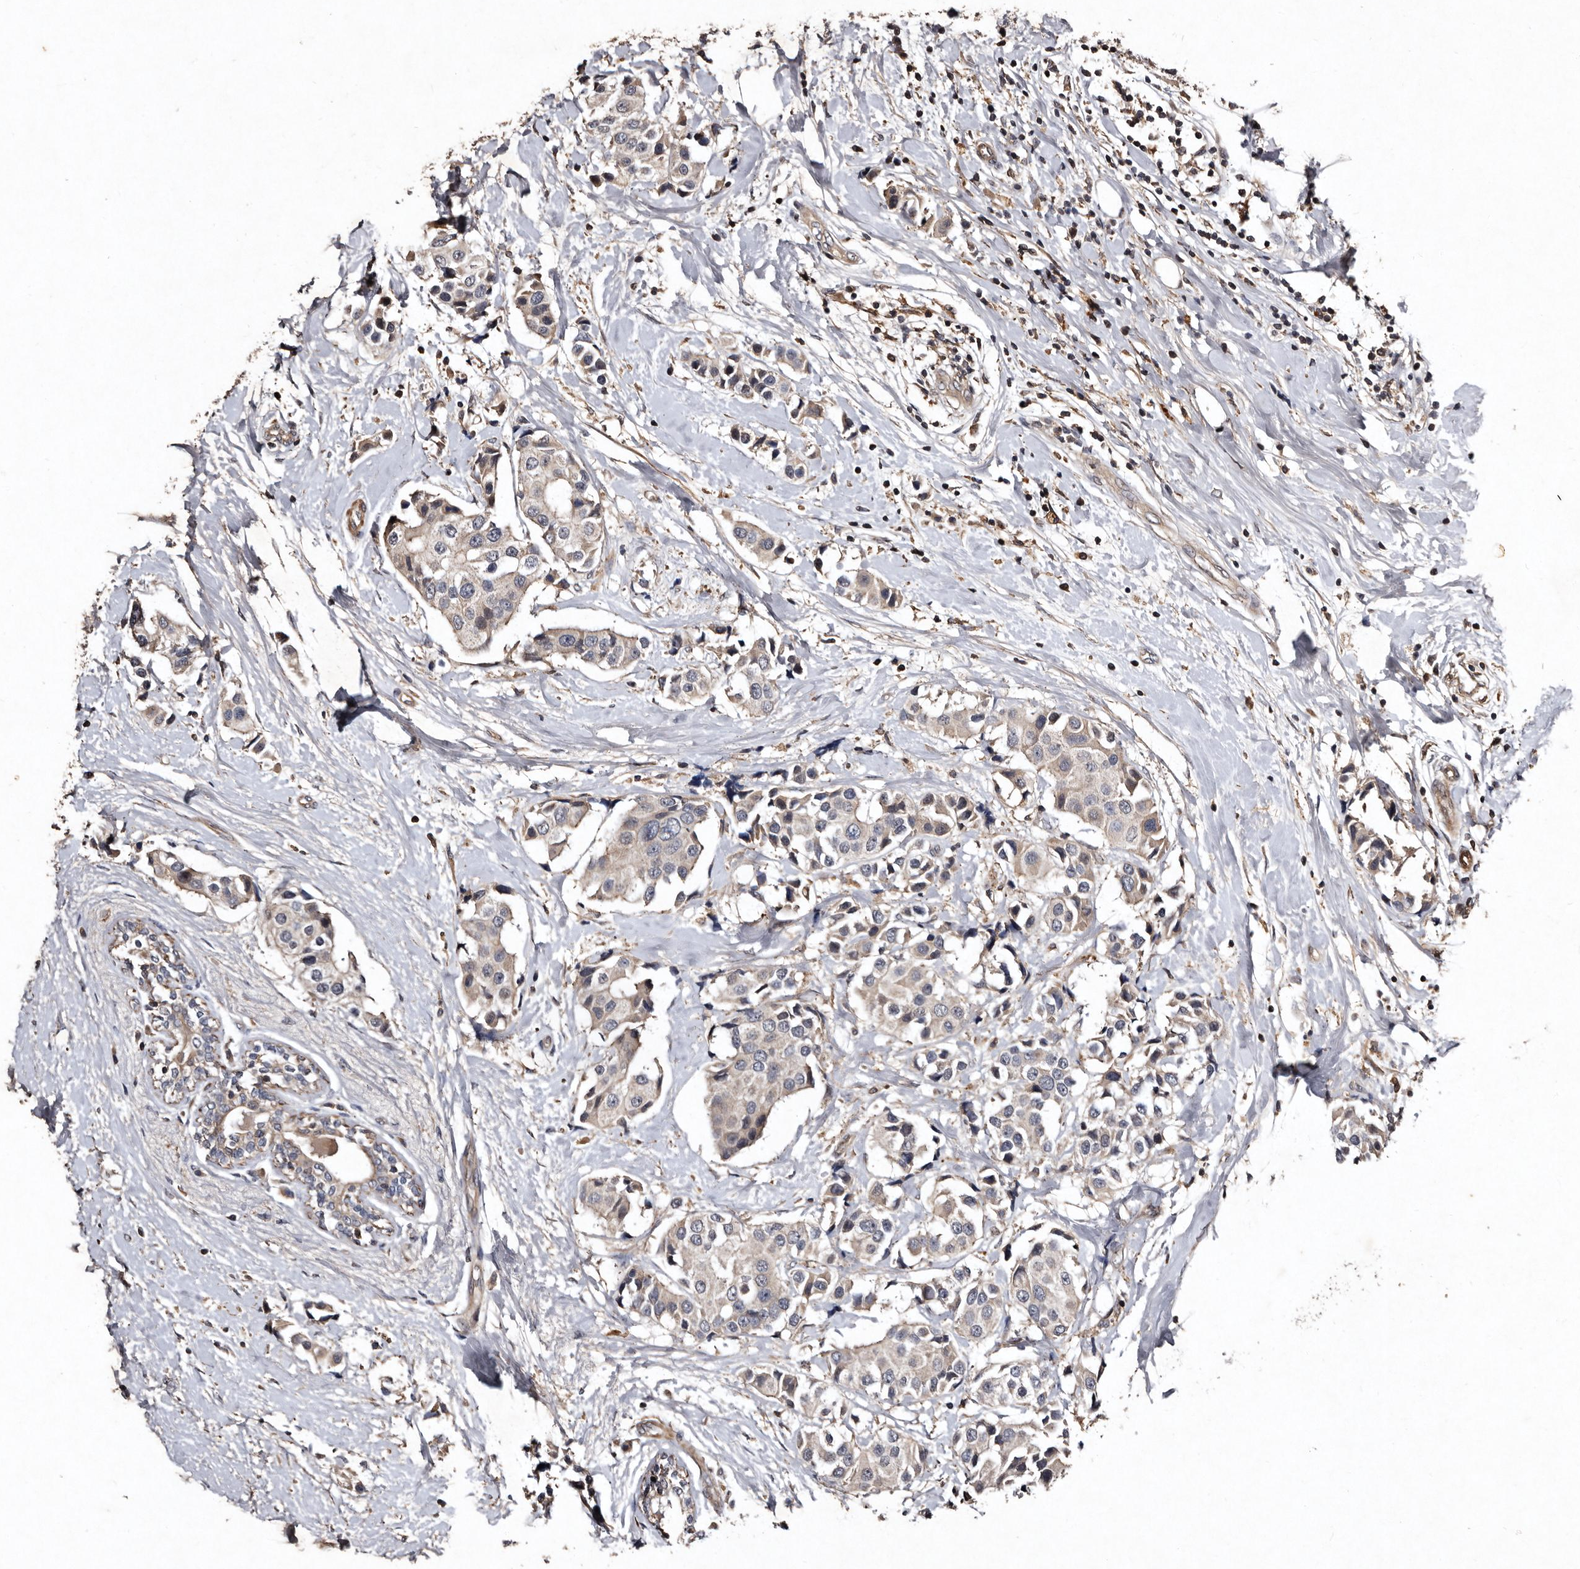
{"staining": {"intensity": "negative", "quantity": "none", "location": "none"}, "tissue": "breast cancer", "cell_type": "Tumor cells", "image_type": "cancer", "snomed": [{"axis": "morphology", "description": "Normal tissue, NOS"}, {"axis": "morphology", "description": "Duct carcinoma"}, {"axis": "topography", "description": "Breast"}], "caption": "Tumor cells are negative for protein expression in human breast cancer.", "gene": "PRKD3", "patient": {"sex": "female", "age": 39}}